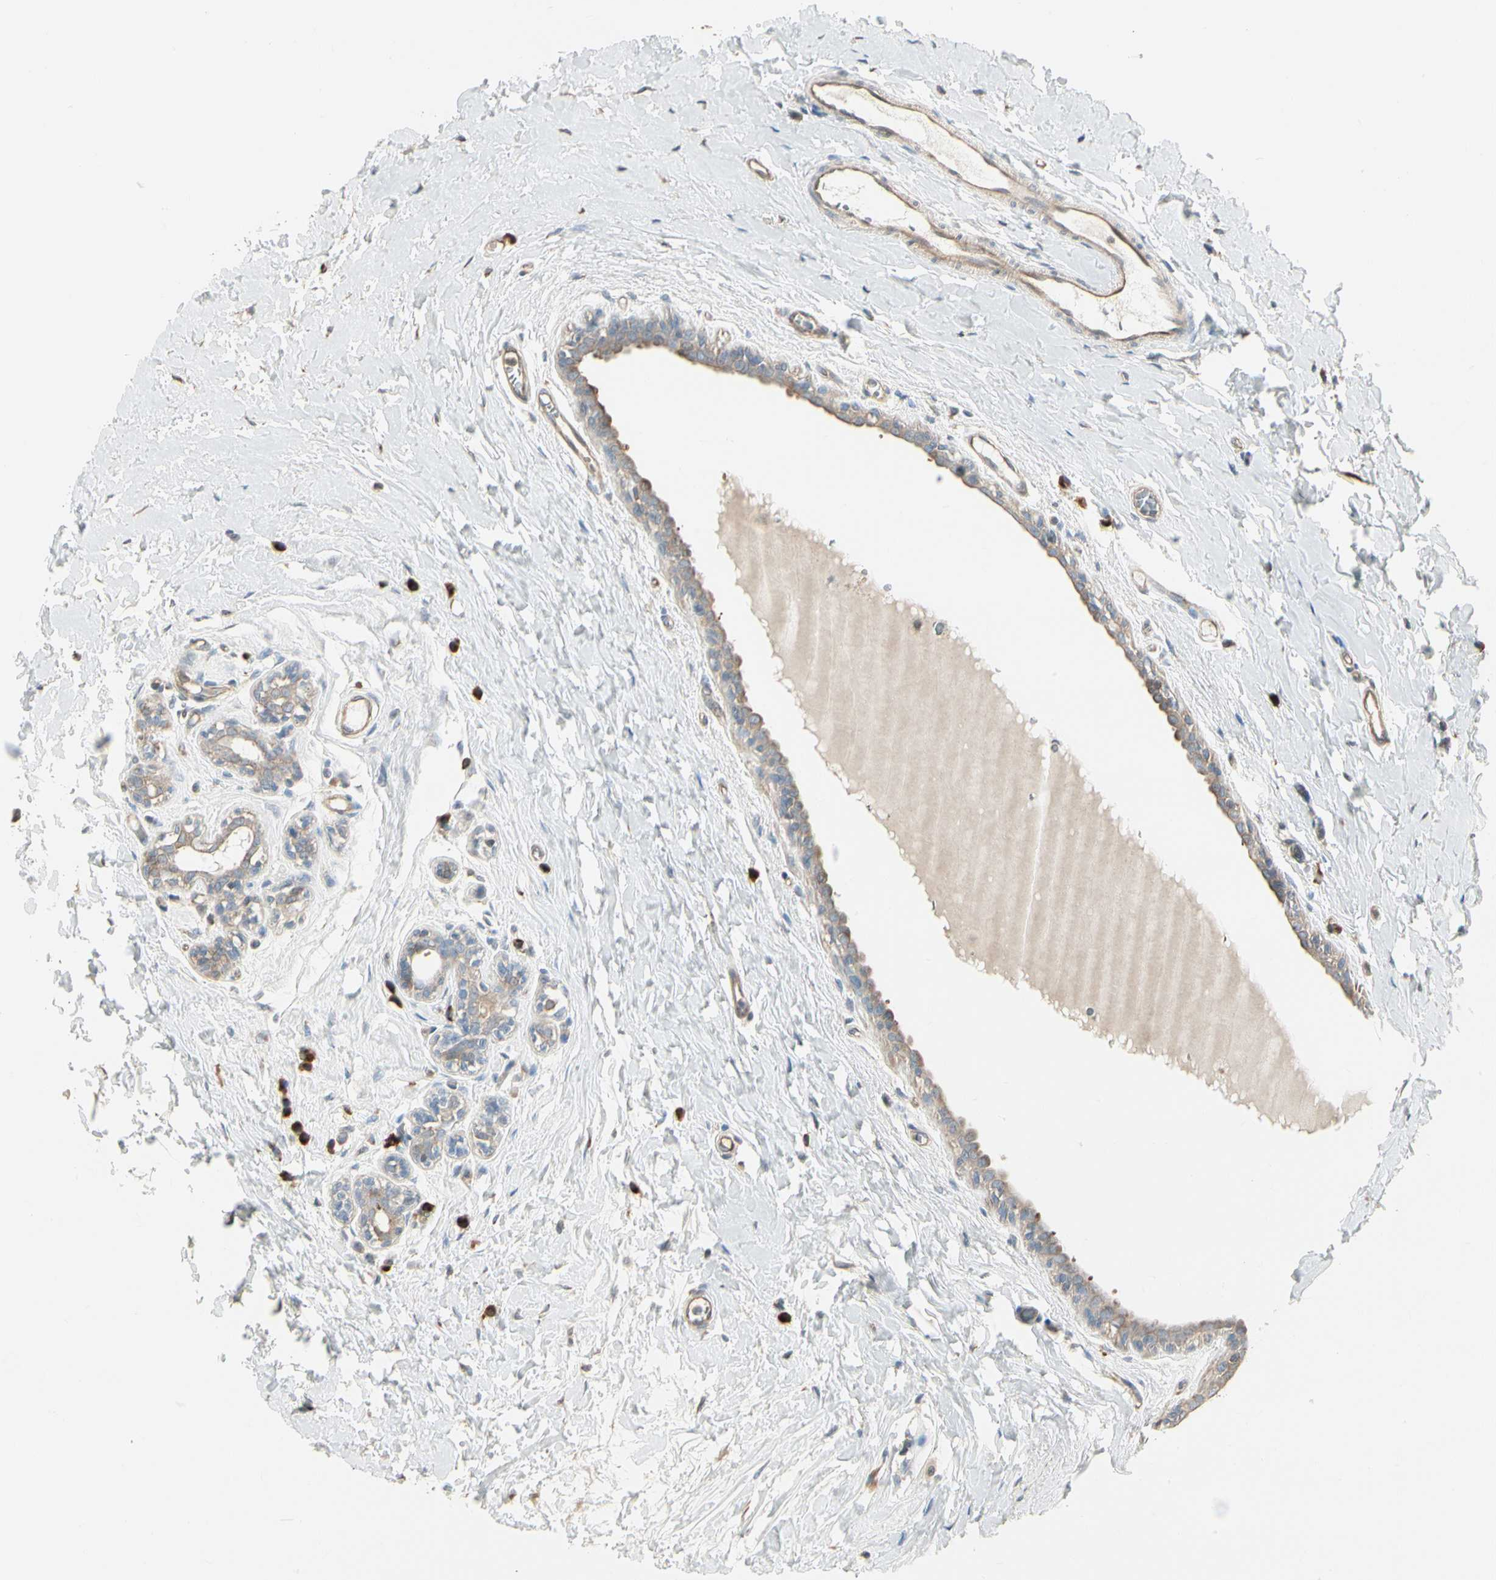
{"staining": {"intensity": "moderate", "quantity": ">75%", "location": "cytoplasmic/membranous"}, "tissue": "breast cancer", "cell_type": "Tumor cells", "image_type": "cancer", "snomed": [{"axis": "morphology", "description": "Normal tissue, NOS"}, {"axis": "morphology", "description": "Duct carcinoma"}, {"axis": "topography", "description": "Breast"}], "caption": "DAB immunohistochemical staining of invasive ductal carcinoma (breast) reveals moderate cytoplasmic/membranous protein positivity in about >75% of tumor cells.", "gene": "NUCB2", "patient": {"sex": "female", "age": 40}}